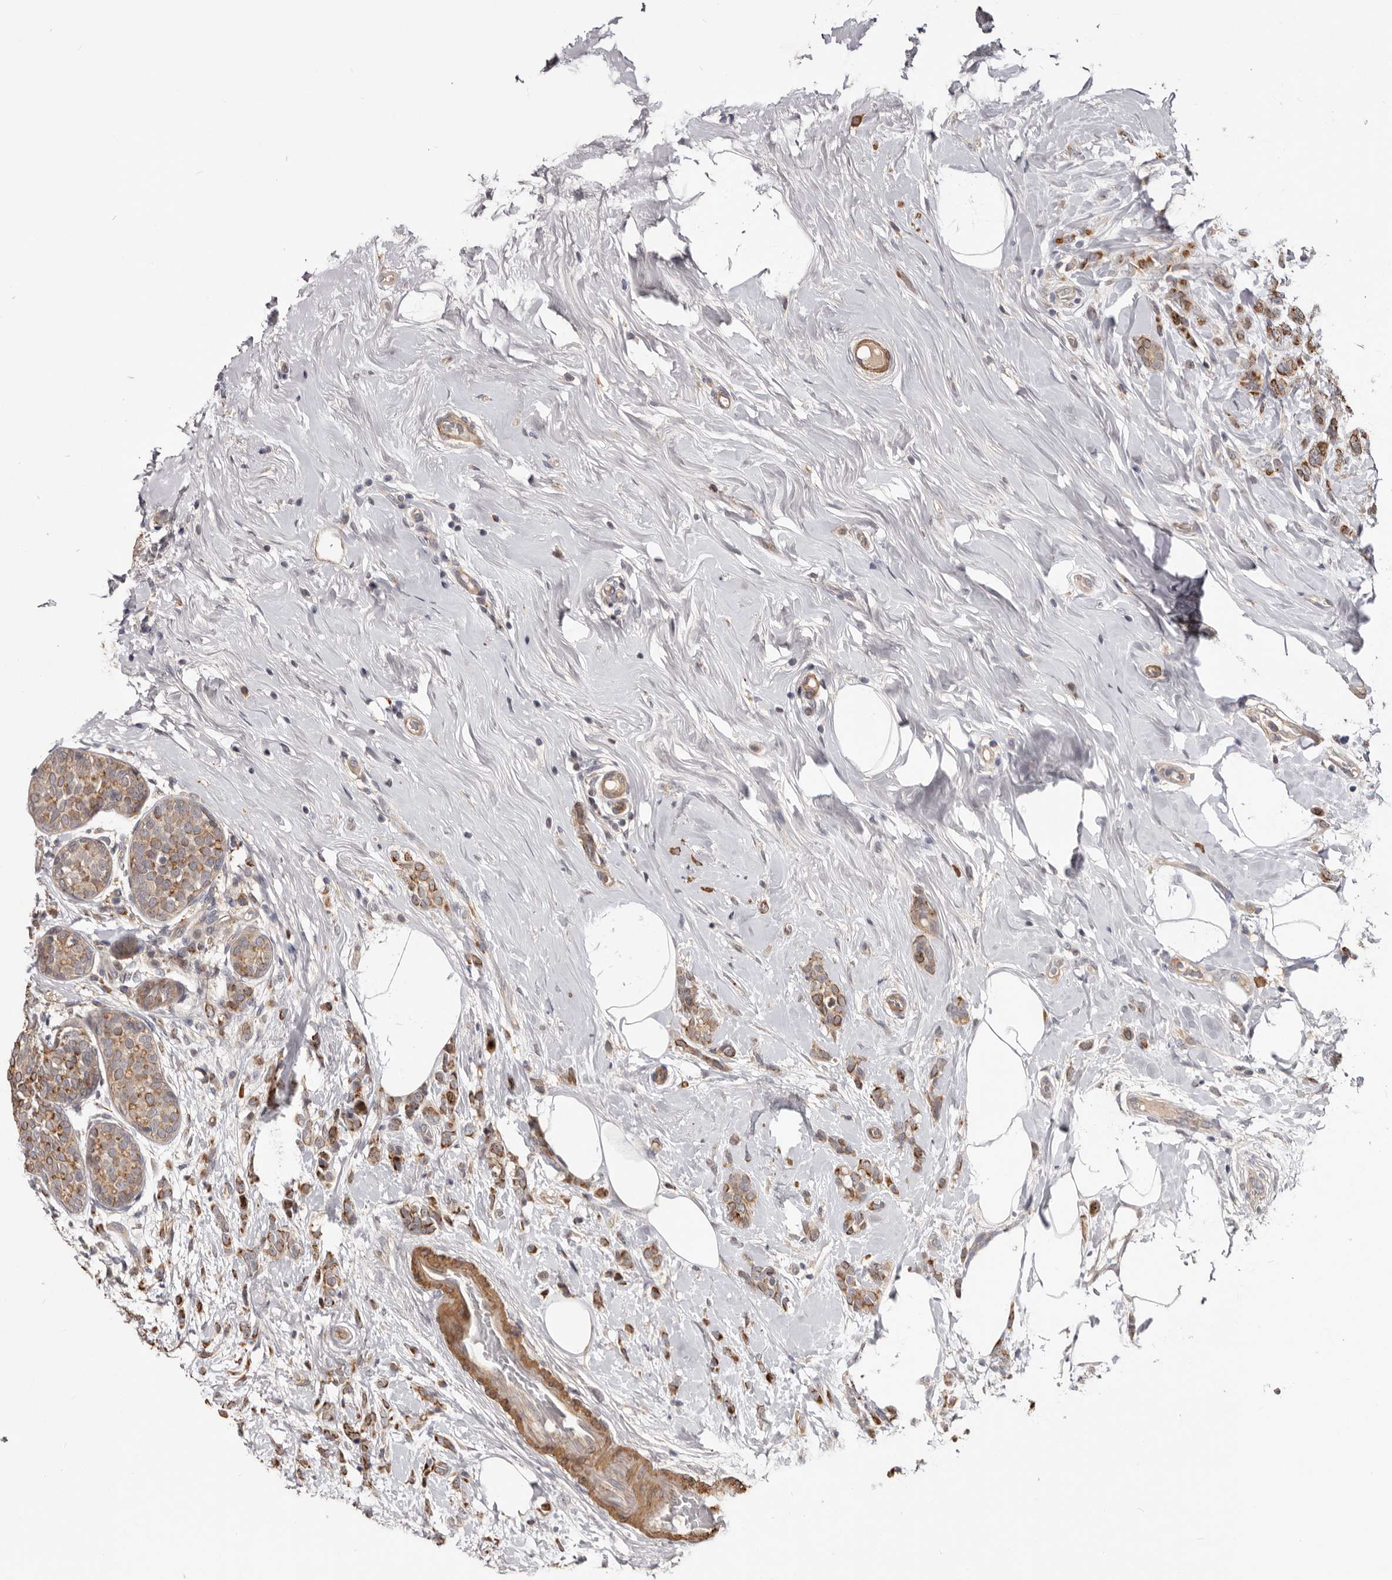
{"staining": {"intensity": "moderate", "quantity": ">75%", "location": "cytoplasmic/membranous"}, "tissue": "breast cancer", "cell_type": "Tumor cells", "image_type": "cancer", "snomed": [{"axis": "morphology", "description": "Lobular carcinoma, in situ"}, {"axis": "morphology", "description": "Lobular carcinoma"}, {"axis": "topography", "description": "Breast"}], "caption": "Moderate cytoplasmic/membranous positivity is appreciated in about >75% of tumor cells in breast cancer.", "gene": "CDCA8", "patient": {"sex": "female", "age": 41}}